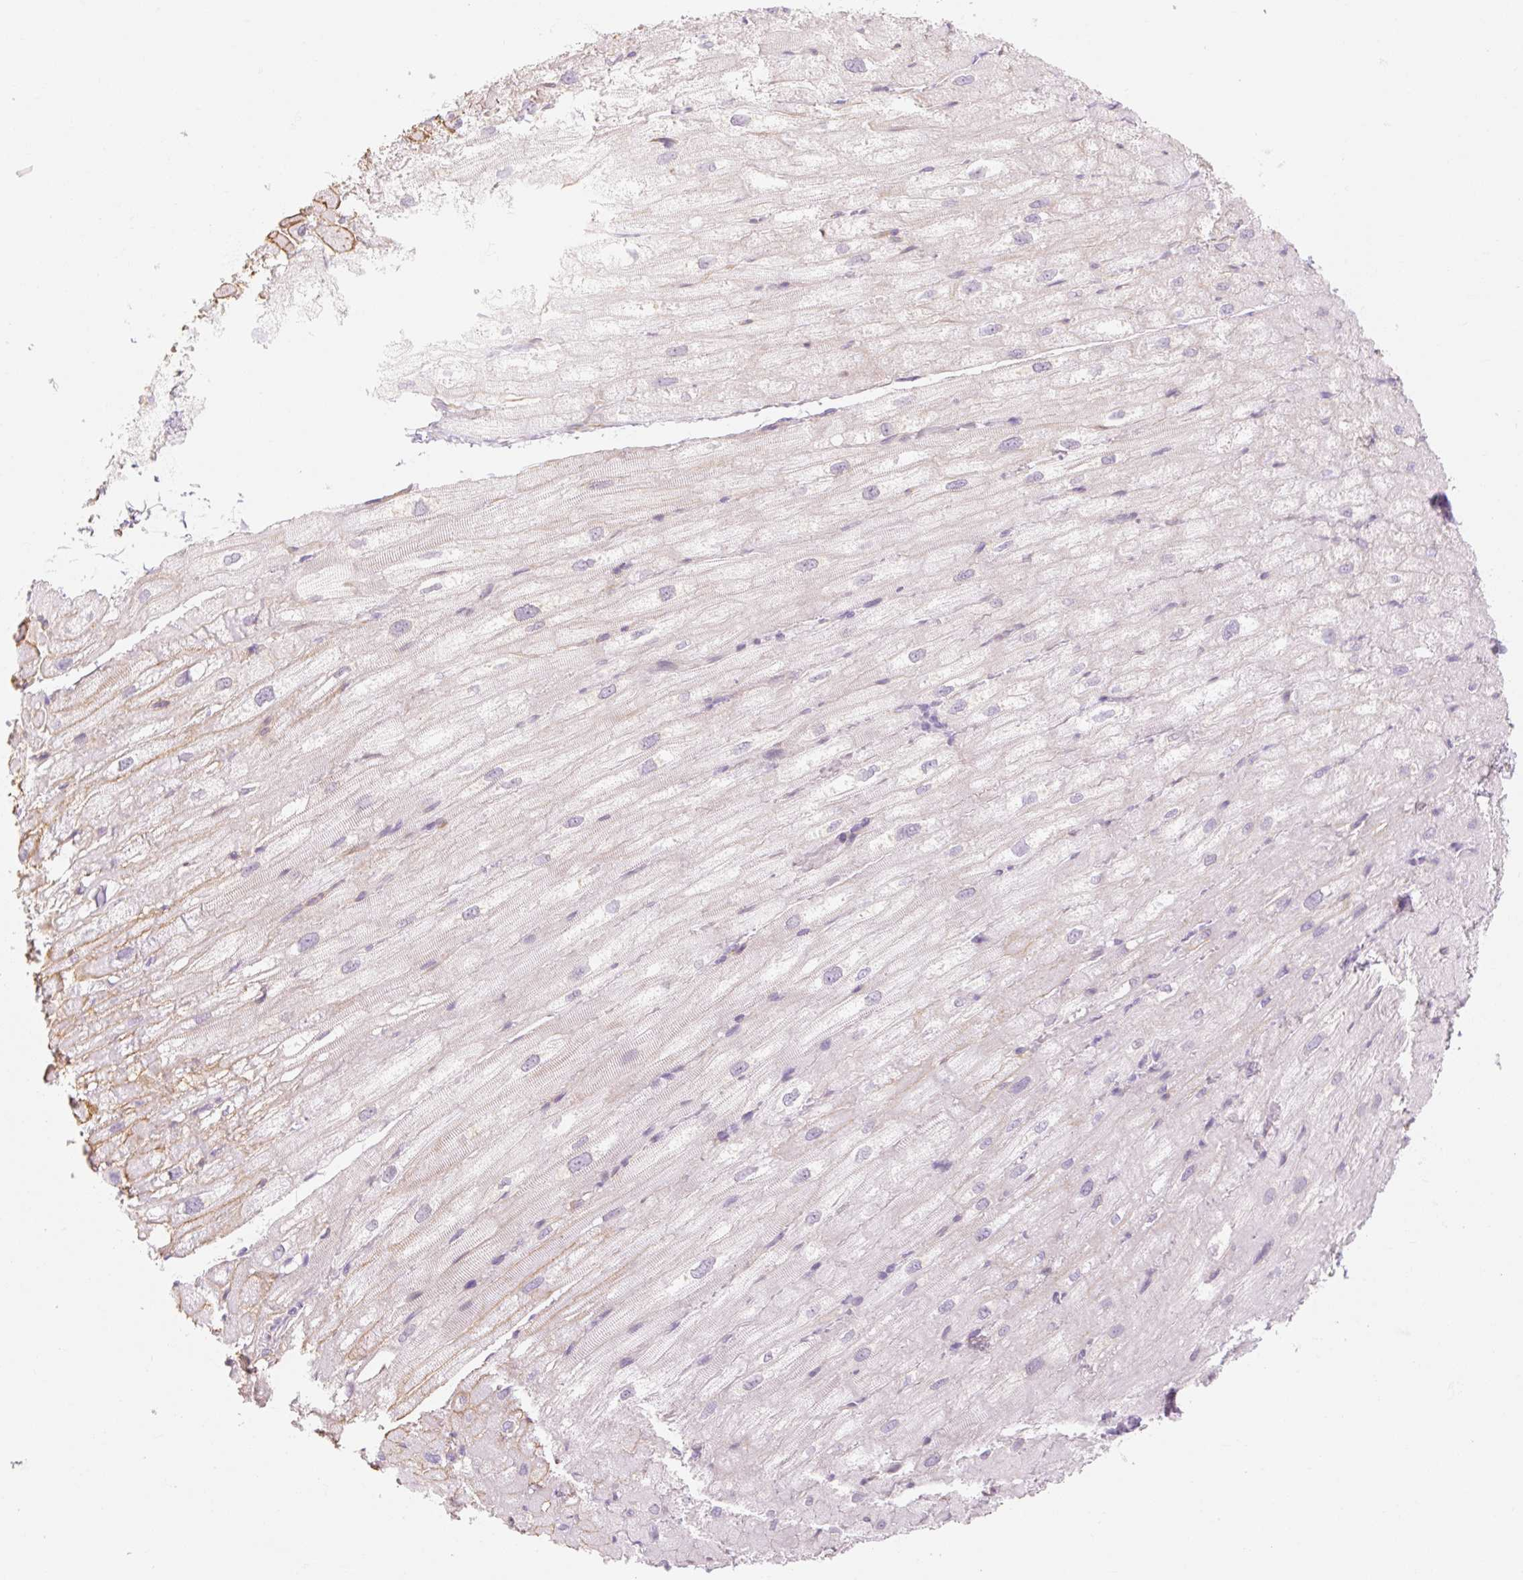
{"staining": {"intensity": "moderate", "quantity": "25%-75%", "location": "cytoplasmic/membranous"}, "tissue": "heart muscle", "cell_type": "Cardiomyocytes", "image_type": "normal", "snomed": [{"axis": "morphology", "description": "Normal tissue, NOS"}, {"axis": "topography", "description": "Heart"}], "caption": "High-magnification brightfield microscopy of benign heart muscle stained with DAB (3,3'-diaminobenzidine) (brown) and counterstained with hematoxylin (blue). cardiomyocytes exhibit moderate cytoplasmic/membranous staining is identified in about25%-75% of cells. (DAB = brown stain, brightfield microscopy at high magnification).", "gene": "TAF1L", "patient": {"sex": "male", "age": 62}}